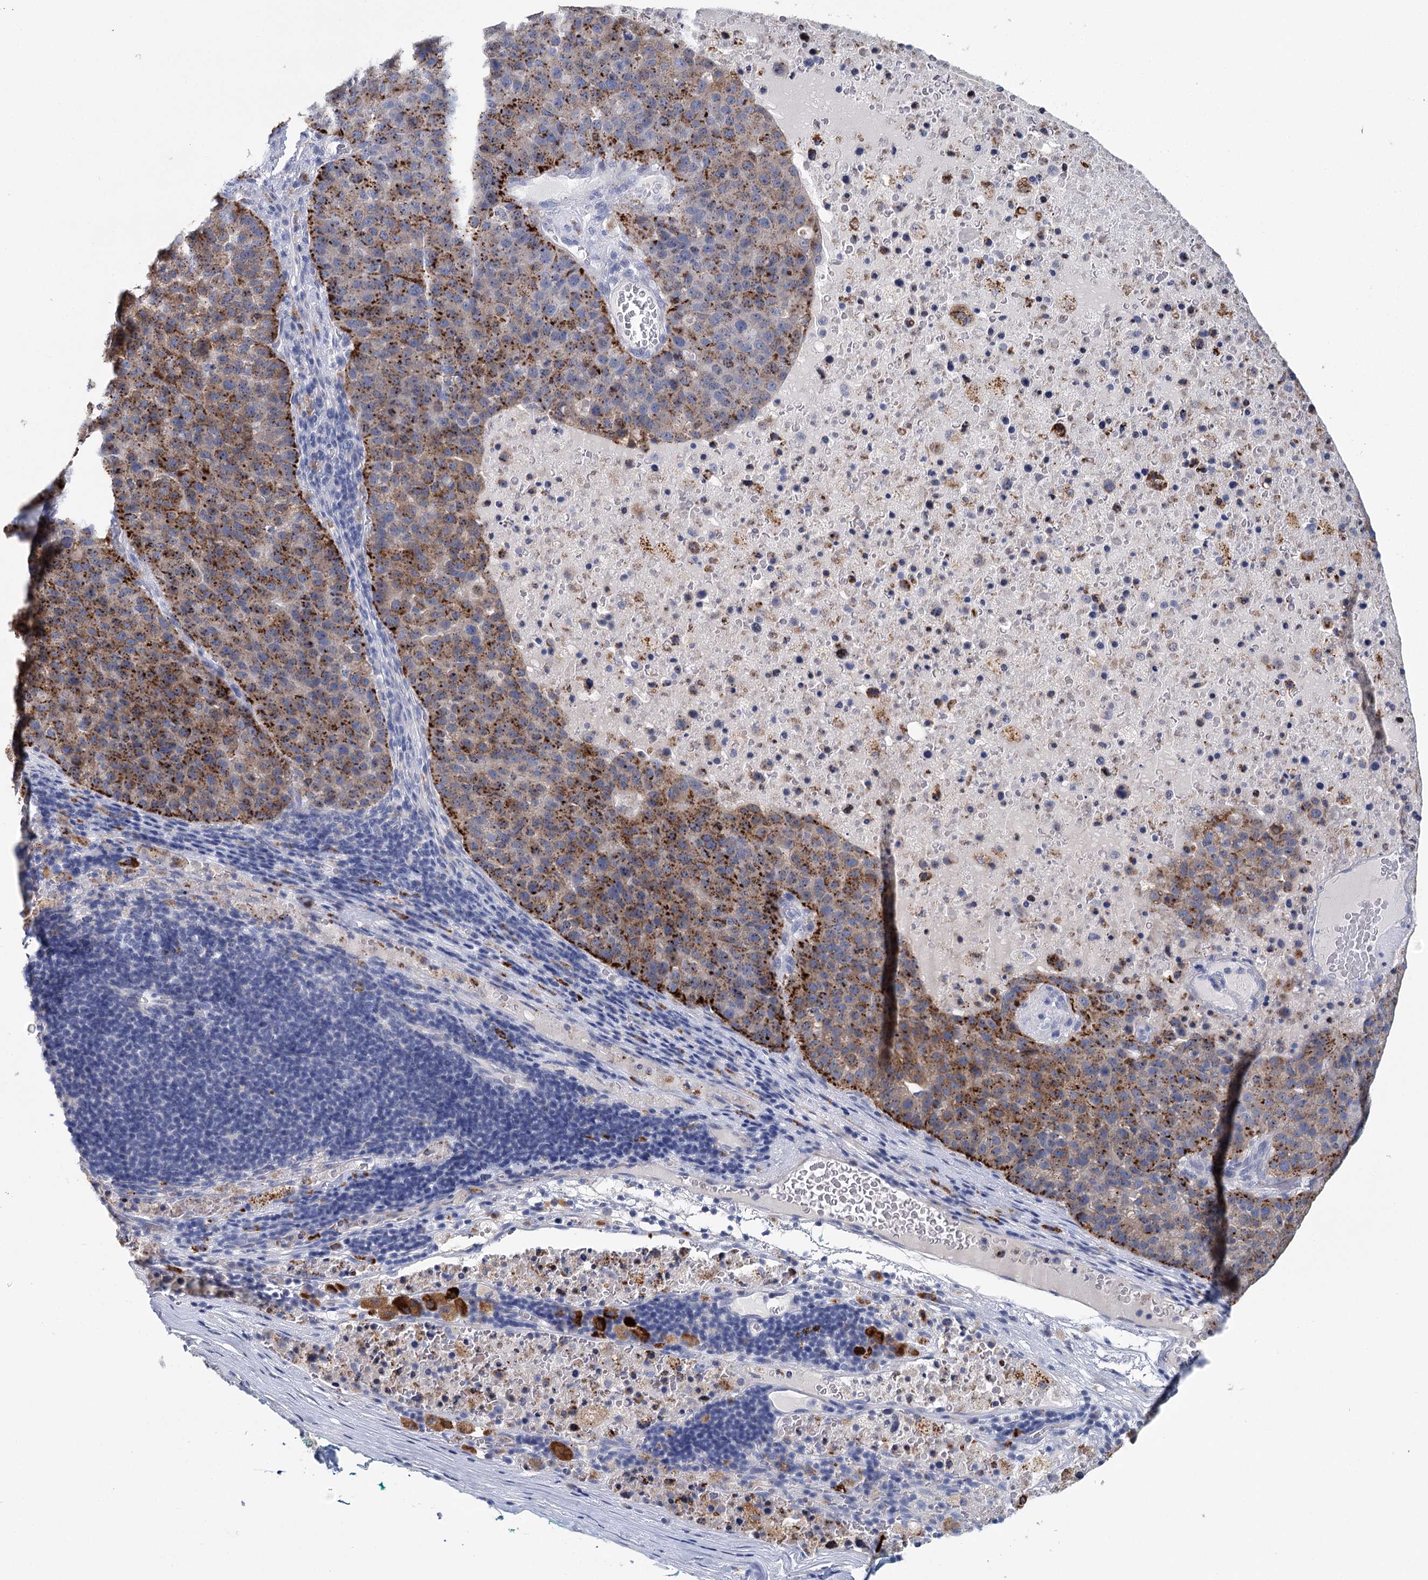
{"staining": {"intensity": "moderate", "quantity": ">75%", "location": "cytoplasmic/membranous"}, "tissue": "pancreatic cancer", "cell_type": "Tumor cells", "image_type": "cancer", "snomed": [{"axis": "morphology", "description": "Adenocarcinoma, NOS"}, {"axis": "topography", "description": "Pancreas"}], "caption": "Moderate cytoplasmic/membranous staining is appreciated in approximately >75% of tumor cells in pancreatic cancer (adenocarcinoma). Using DAB (brown) and hematoxylin (blue) stains, captured at high magnification using brightfield microscopy.", "gene": "METTL7B", "patient": {"sex": "female", "age": 61}}